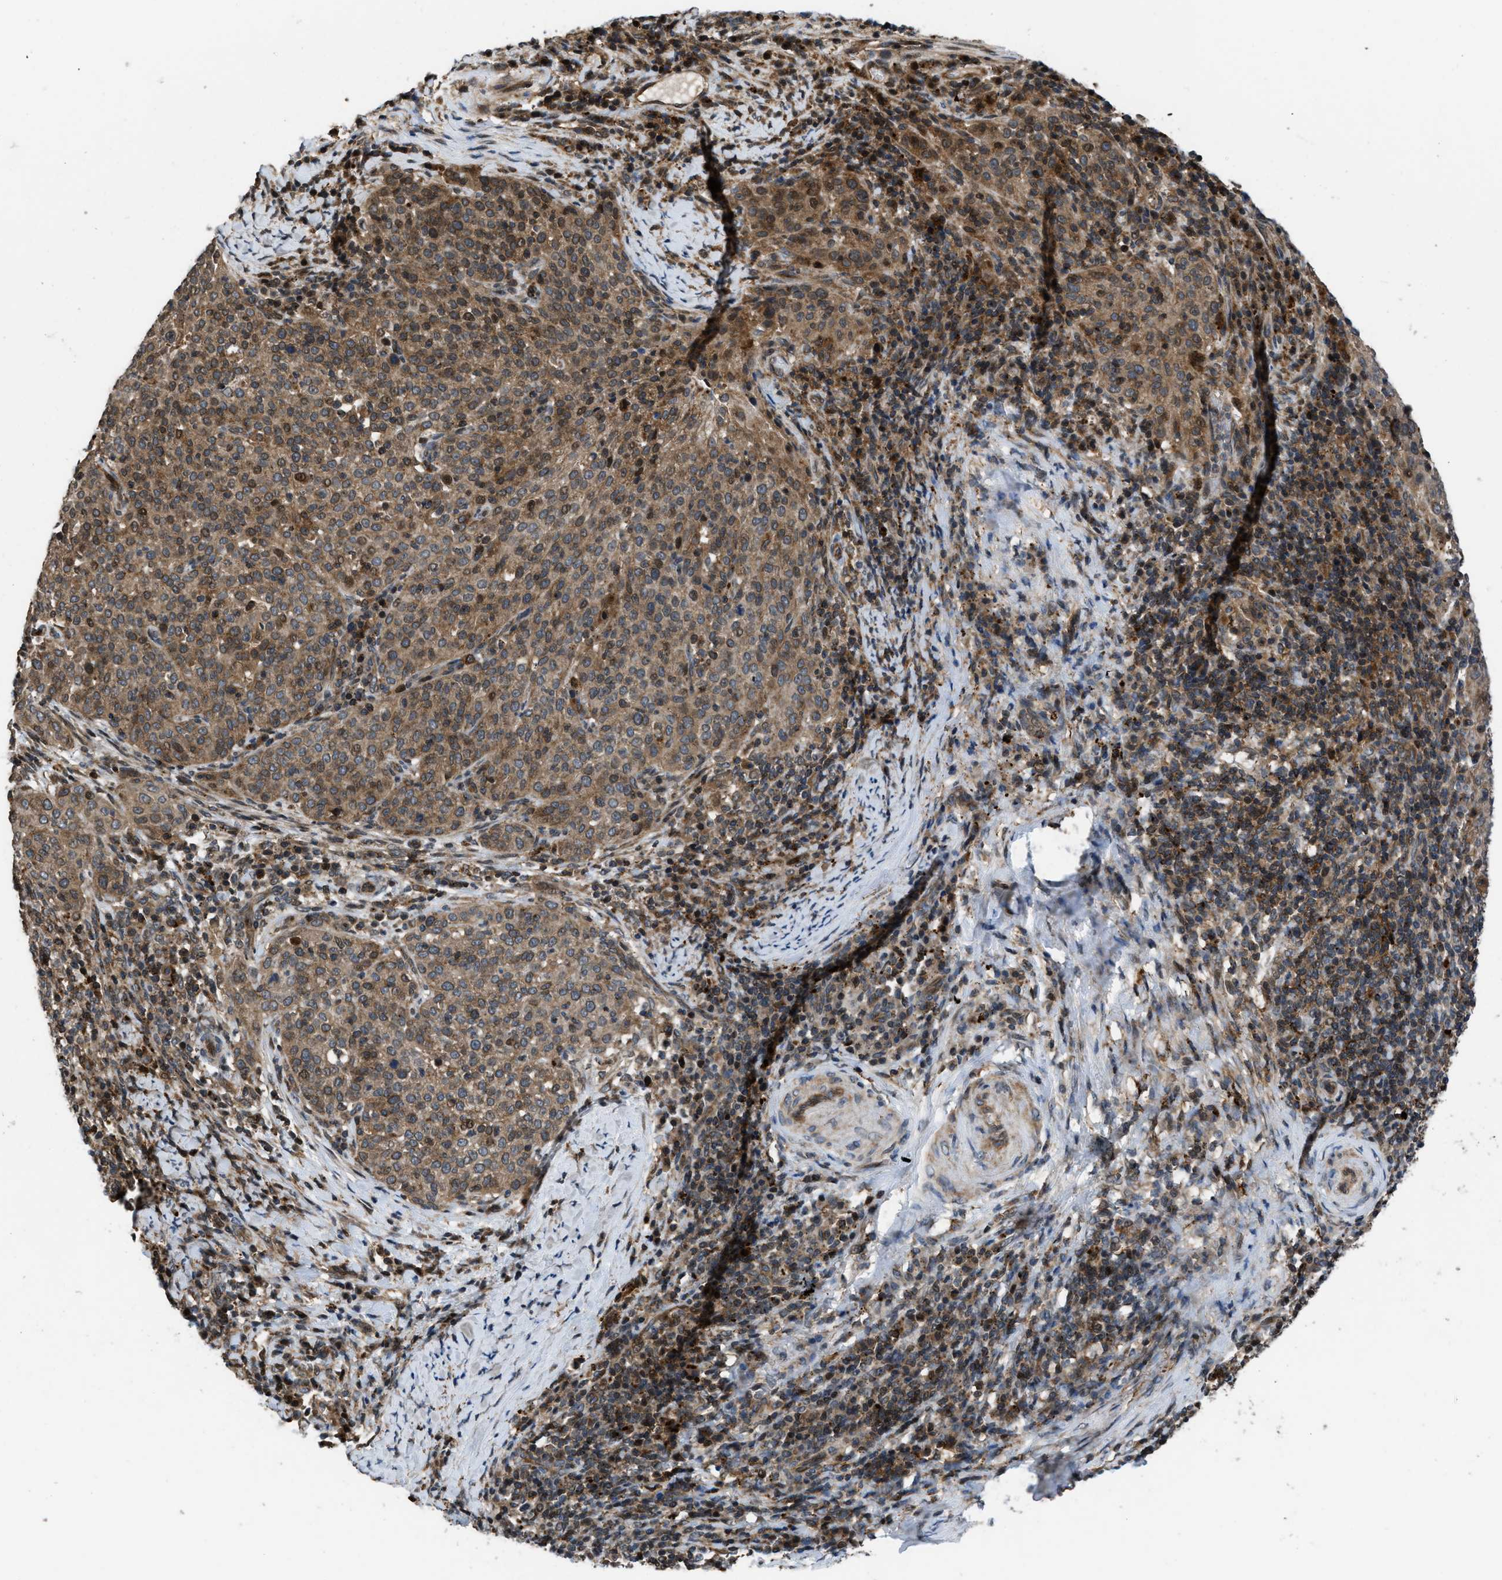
{"staining": {"intensity": "moderate", "quantity": ">75%", "location": "cytoplasmic/membranous,nuclear"}, "tissue": "cervical cancer", "cell_type": "Tumor cells", "image_type": "cancer", "snomed": [{"axis": "morphology", "description": "Squamous cell carcinoma, NOS"}, {"axis": "topography", "description": "Cervix"}], "caption": "DAB (3,3'-diaminobenzidine) immunohistochemical staining of cervical squamous cell carcinoma displays moderate cytoplasmic/membranous and nuclear protein positivity in about >75% of tumor cells.", "gene": "CTBS", "patient": {"sex": "female", "age": 51}}